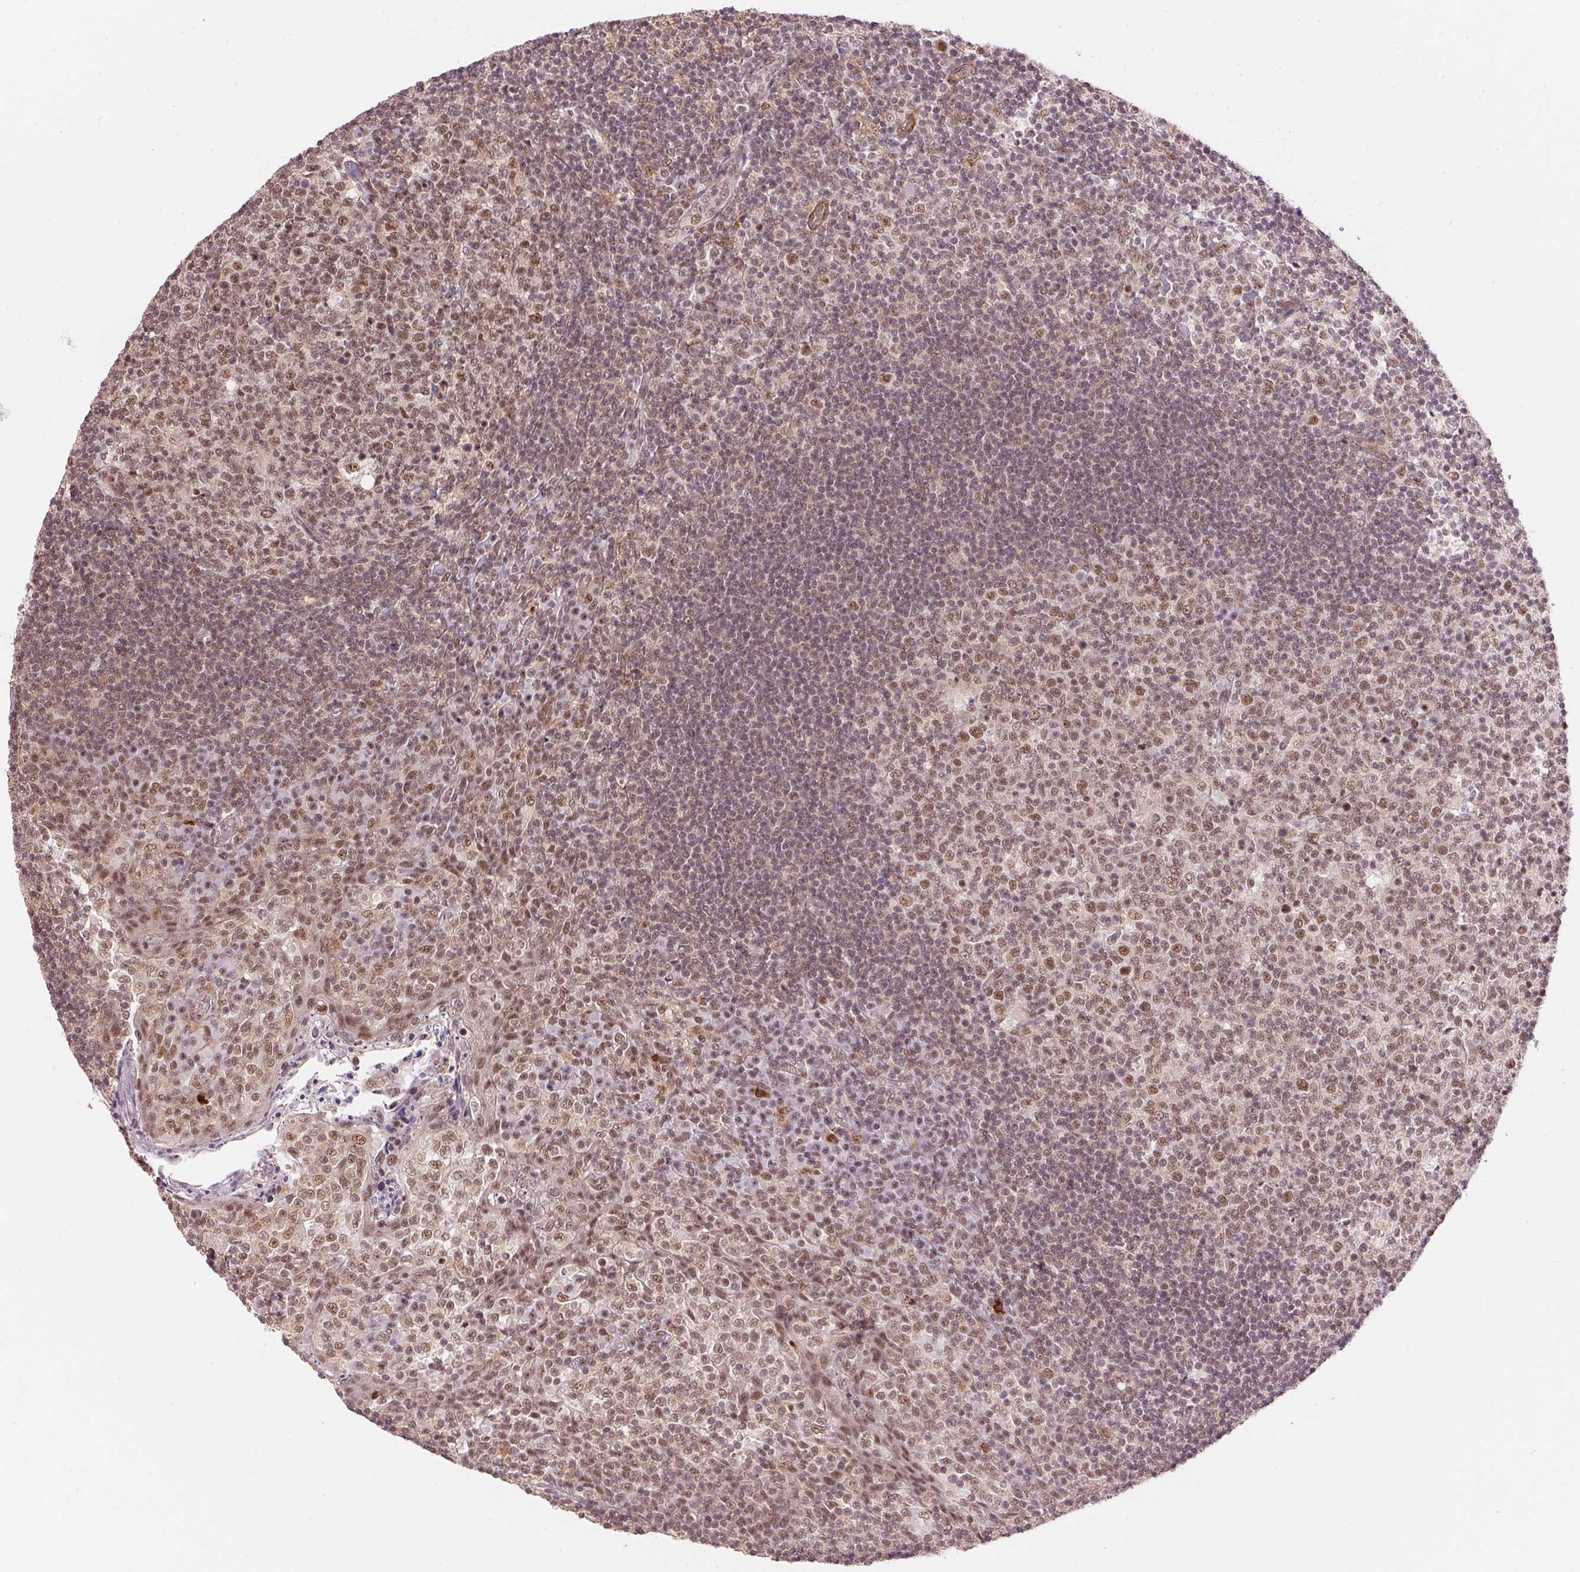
{"staining": {"intensity": "moderate", "quantity": "25%-75%", "location": "nuclear"}, "tissue": "tonsil", "cell_type": "Germinal center cells", "image_type": "normal", "snomed": [{"axis": "morphology", "description": "Normal tissue, NOS"}, {"axis": "topography", "description": "Tonsil"}], "caption": "The histopathology image reveals a brown stain indicating the presence of a protein in the nuclear of germinal center cells in tonsil.", "gene": "HNRNPDL", "patient": {"sex": "female", "age": 10}}